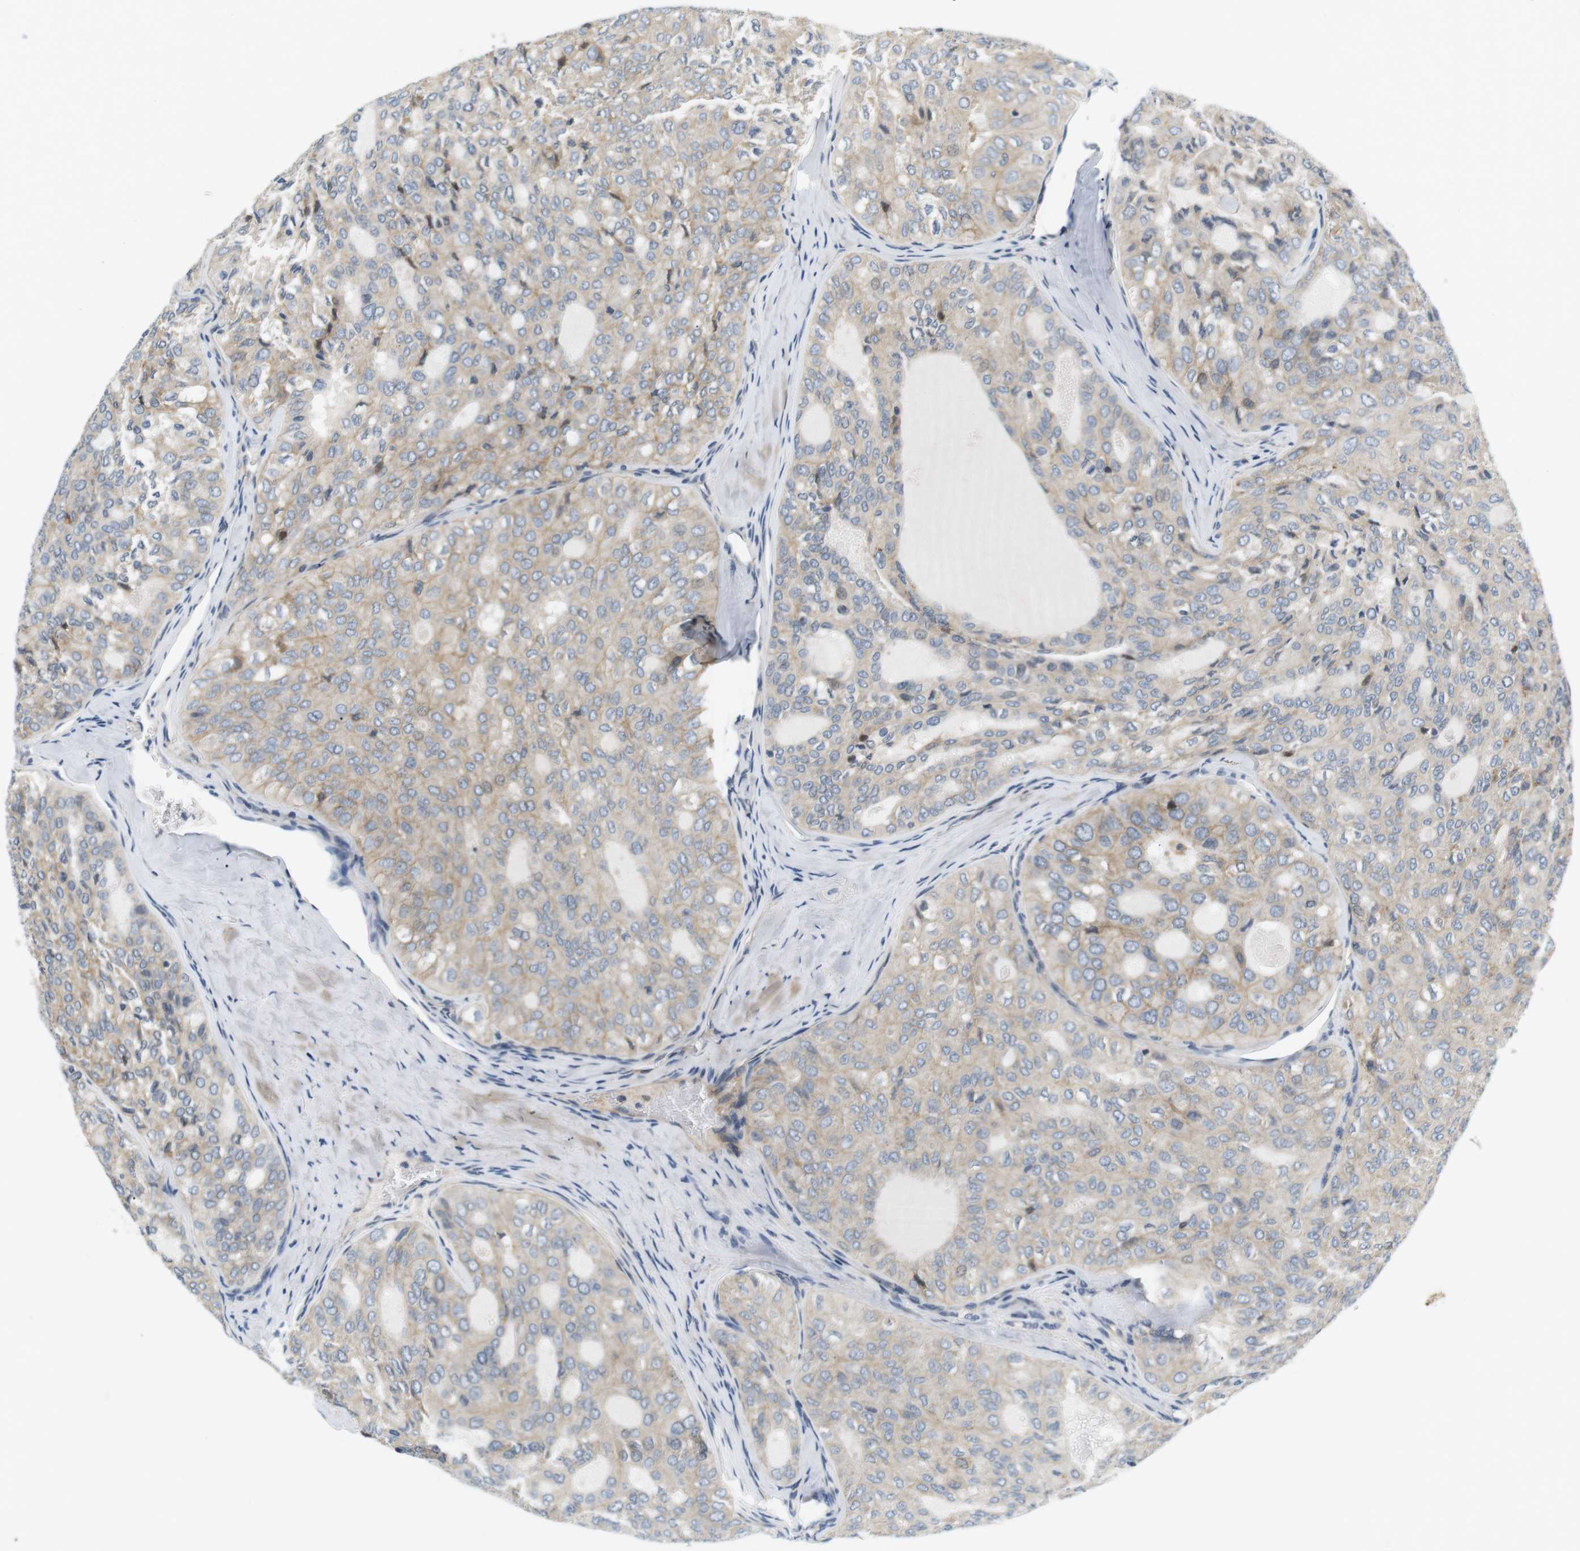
{"staining": {"intensity": "weak", "quantity": "25%-75%", "location": "cytoplasmic/membranous"}, "tissue": "thyroid cancer", "cell_type": "Tumor cells", "image_type": "cancer", "snomed": [{"axis": "morphology", "description": "Follicular adenoma carcinoma, NOS"}, {"axis": "topography", "description": "Thyroid gland"}], "caption": "Thyroid follicular adenoma carcinoma stained for a protein demonstrates weak cytoplasmic/membranous positivity in tumor cells. (DAB (3,3'-diaminobenzidine) IHC with brightfield microscopy, high magnification).", "gene": "SLC30A1", "patient": {"sex": "male", "age": 75}}